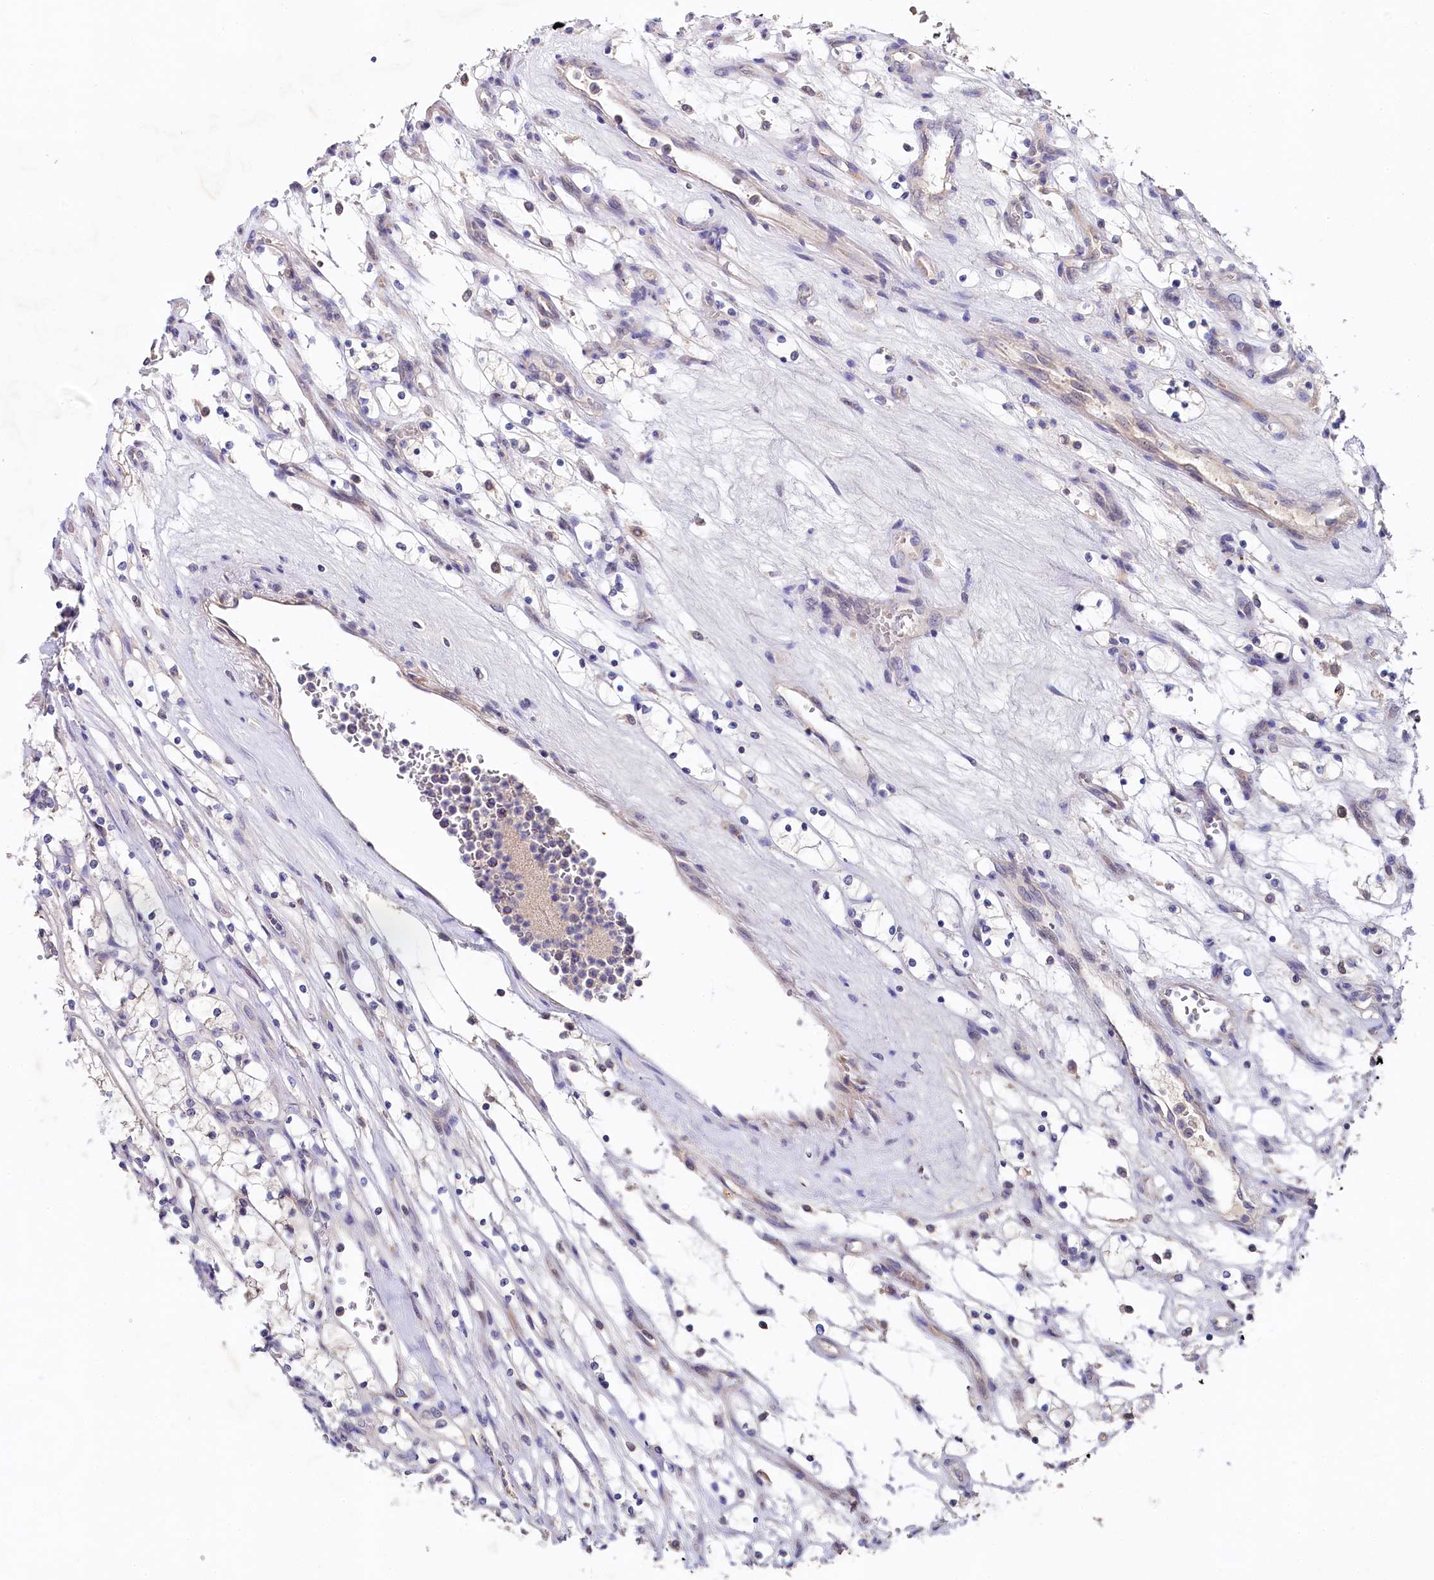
{"staining": {"intensity": "negative", "quantity": "none", "location": "none"}, "tissue": "renal cancer", "cell_type": "Tumor cells", "image_type": "cancer", "snomed": [{"axis": "morphology", "description": "Adenocarcinoma, NOS"}, {"axis": "topography", "description": "Kidney"}], "caption": "Immunohistochemistry micrograph of neoplastic tissue: human adenocarcinoma (renal) stained with DAB (3,3'-diaminobenzidine) exhibits no significant protein positivity in tumor cells.", "gene": "SPINK9", "patient": {"sex": "female", "age": 69}}